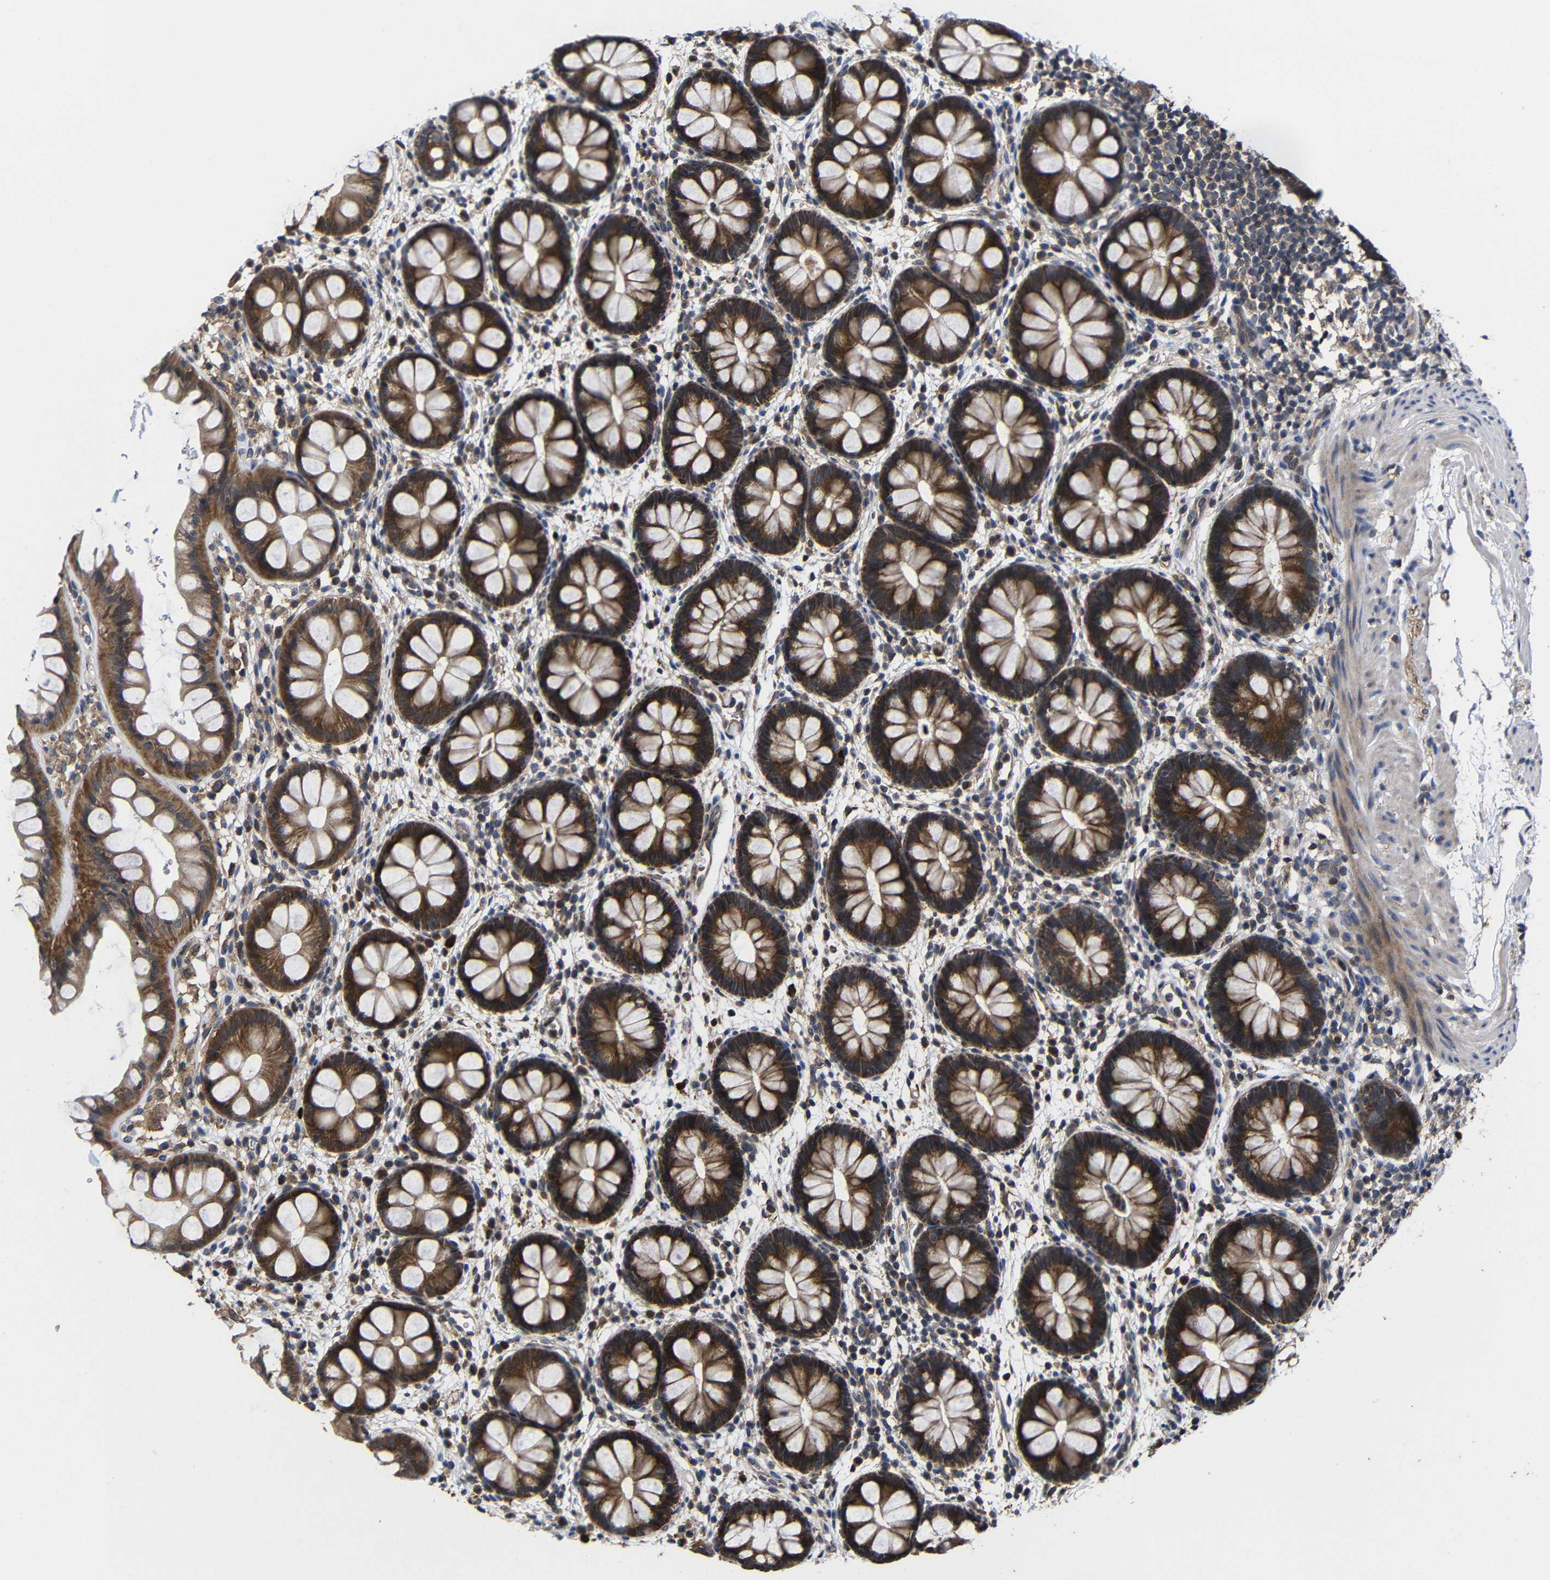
{"staining": {"intensity": "strong", "quantity": ">75%", "location": "cytoplasmic/membranous"}, "tissue": "rectum", "cell_type": "Glandular cells", "image_type": "normal", "snomed": [{"axis": "morphology", "description": "Normal tissue, NOS"}, {"axis": "topography", "description": "Rectum"}], "caption": "Immunohistochemical staining of unremarkable rectum reveals strong cytoplasmic/membranous protein positivity in approximately >75% of glandular cells.", "gene": "LPAR5", "patient": {"sex": "female", "age": 24}}